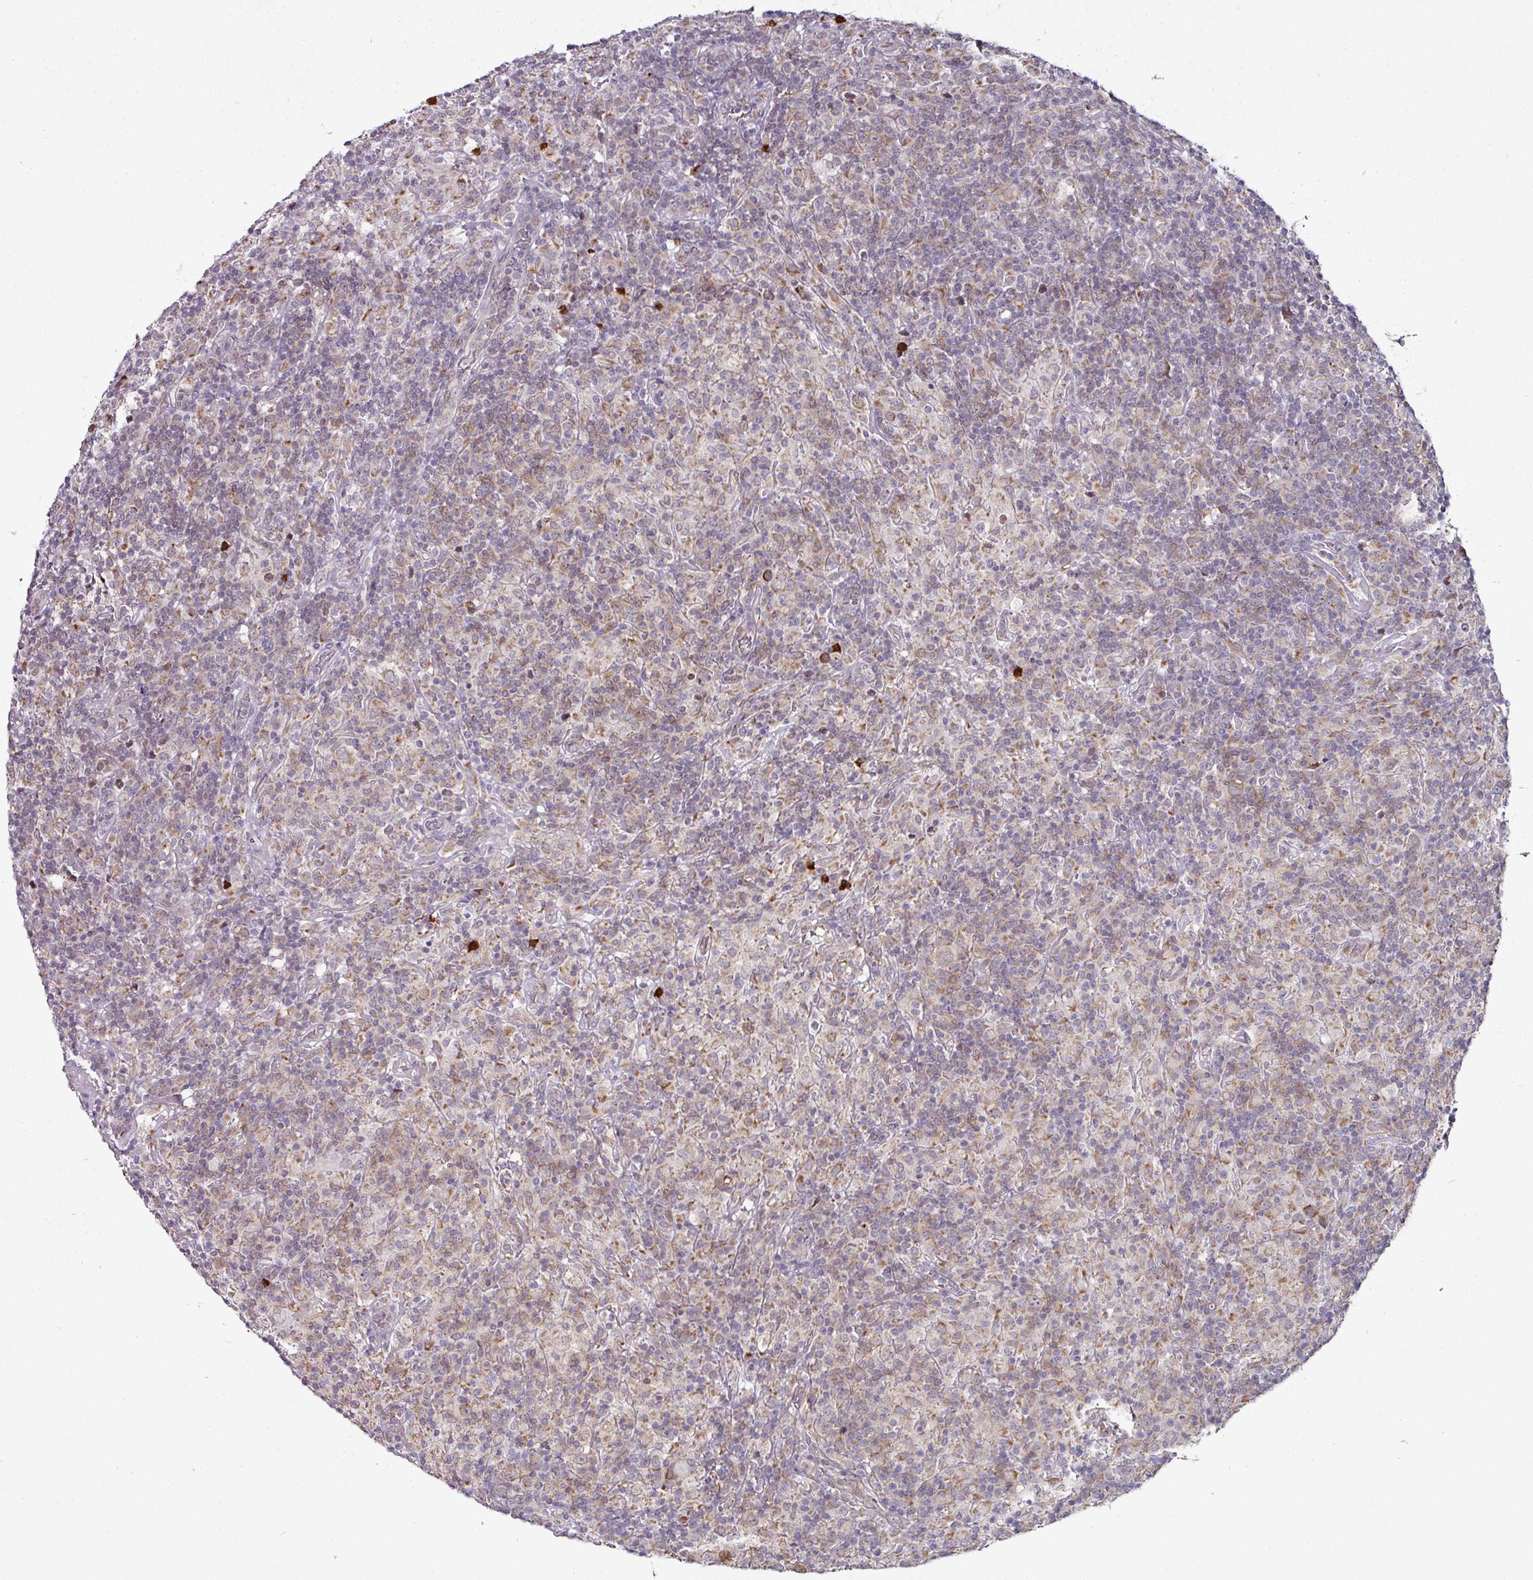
{"staining": {"intensity": "weak", "quantity": "25%-75%", "location": "cytoplasmic/membranous"}, "tissue": "lymphoma", "cell_type": "Tumor cells", "image_type": "cancer", "snomed": [{"axis": "morphology", "description": "Hodgkin's disease, NOS"}, {"axis": "topography", "description": "Lymph node"}], "caption": "DAB (3,3'-diaminobenzidine) immunohistochemical staining of lymphoma displays weak cytoplasmic/membranous protein staining in approximately 25%-75% of tumor cells.", "gene": "APOLD1", "patient": {"sex": "male", "age": 70}}